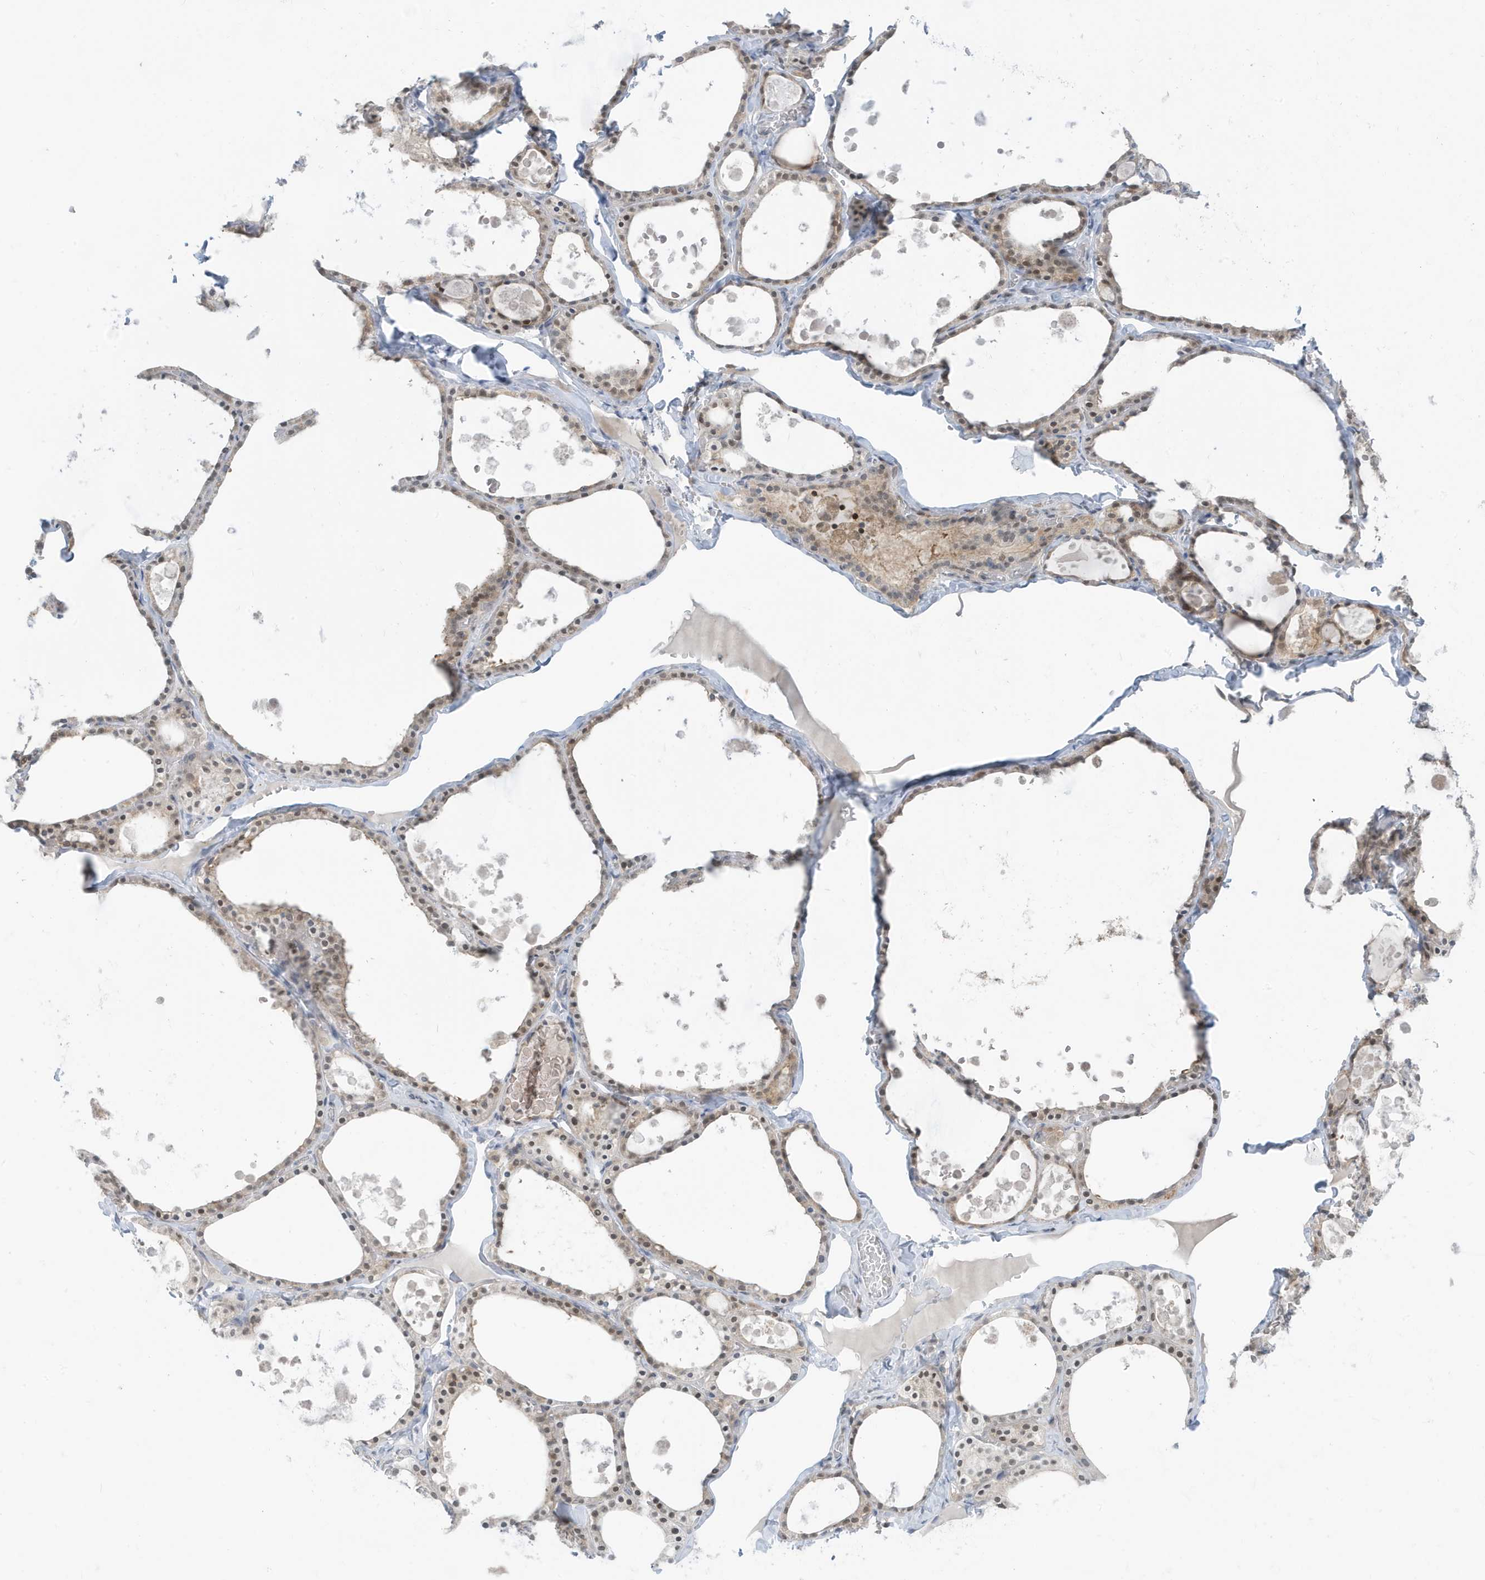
{"staining": {"intensity": "moderate", "quantity": "25%-75%", "location": "cytoplasmic/membranous,nuclear"}, "tissue": "thyroid gland", "cell_type": "Glandular cells", "image_type": "normal", "snomed": [{"axis": "morphology", "description": "Normal tissue, NOS"}, {"axis": "topography", "description": "Thyroid gland"}], "caption": "Immunohistochemical staining of benign human thyroid gland displays moderate cytoplasmic/membranous,nuclear protein staining in approximately 25%-75% of glandular cells. (DAB (3,3'-diaminobenzidine) IHC with brightfield microscopy, high magnification).", "gene": "OGA", "patient": {"sex": "male", "age": 56}}